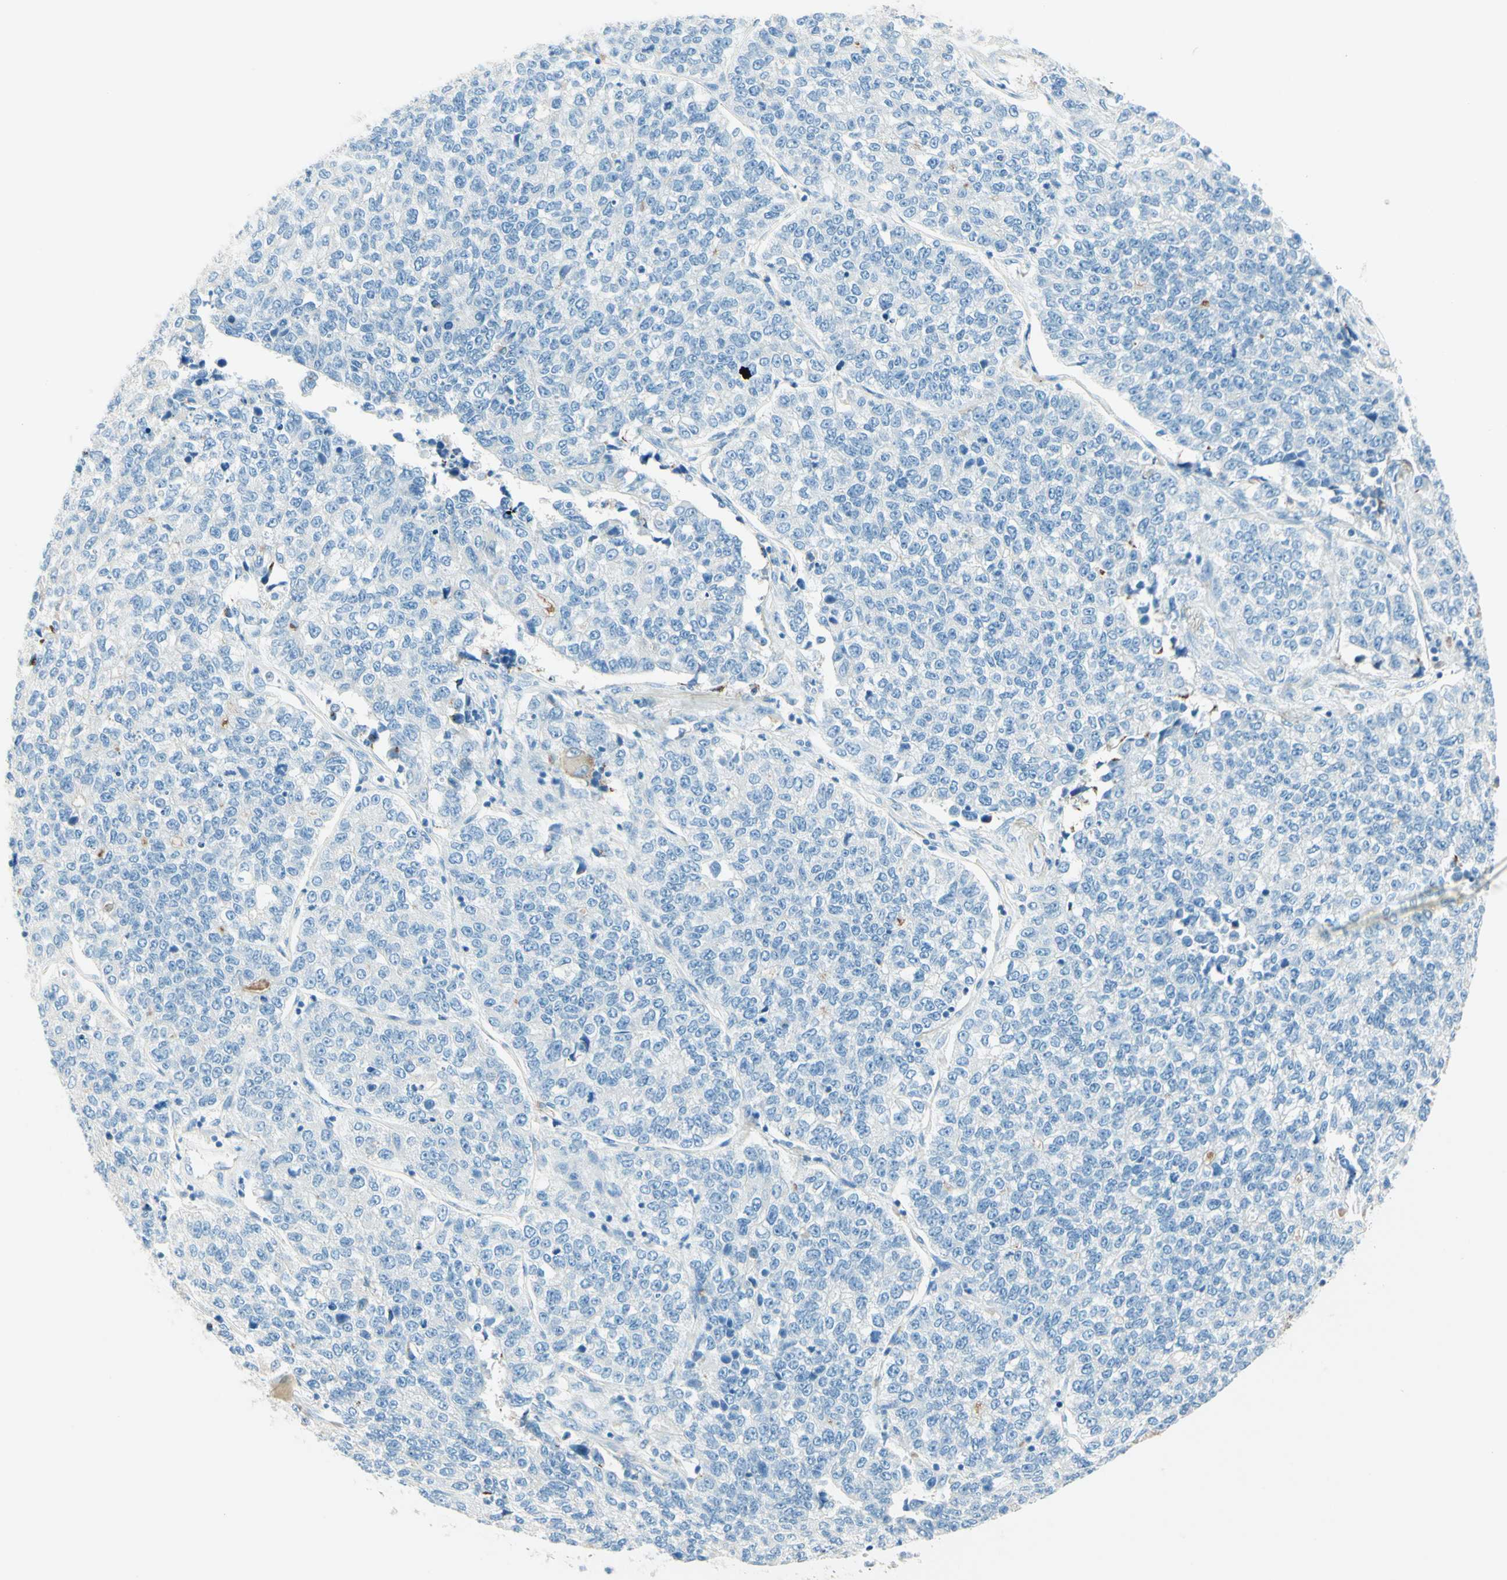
{"staining": {"intensity": "negative", "quantity": "none", "location": "none"}, "tissue": "lung cancer", "cell_type": "Tumor cells", "image_type": "cancer", "snomed": [{"axis": "morphology", "description": "Adenocarcinoma, NOS"}, {"axis": "topography", "description": "Lung"}], "caption": "Tumor cells show no significant positivity in lung cancer (adenocarcinoma).", "gene": "NCBP2L", "patient": {"sex": "male", "age": 49}}